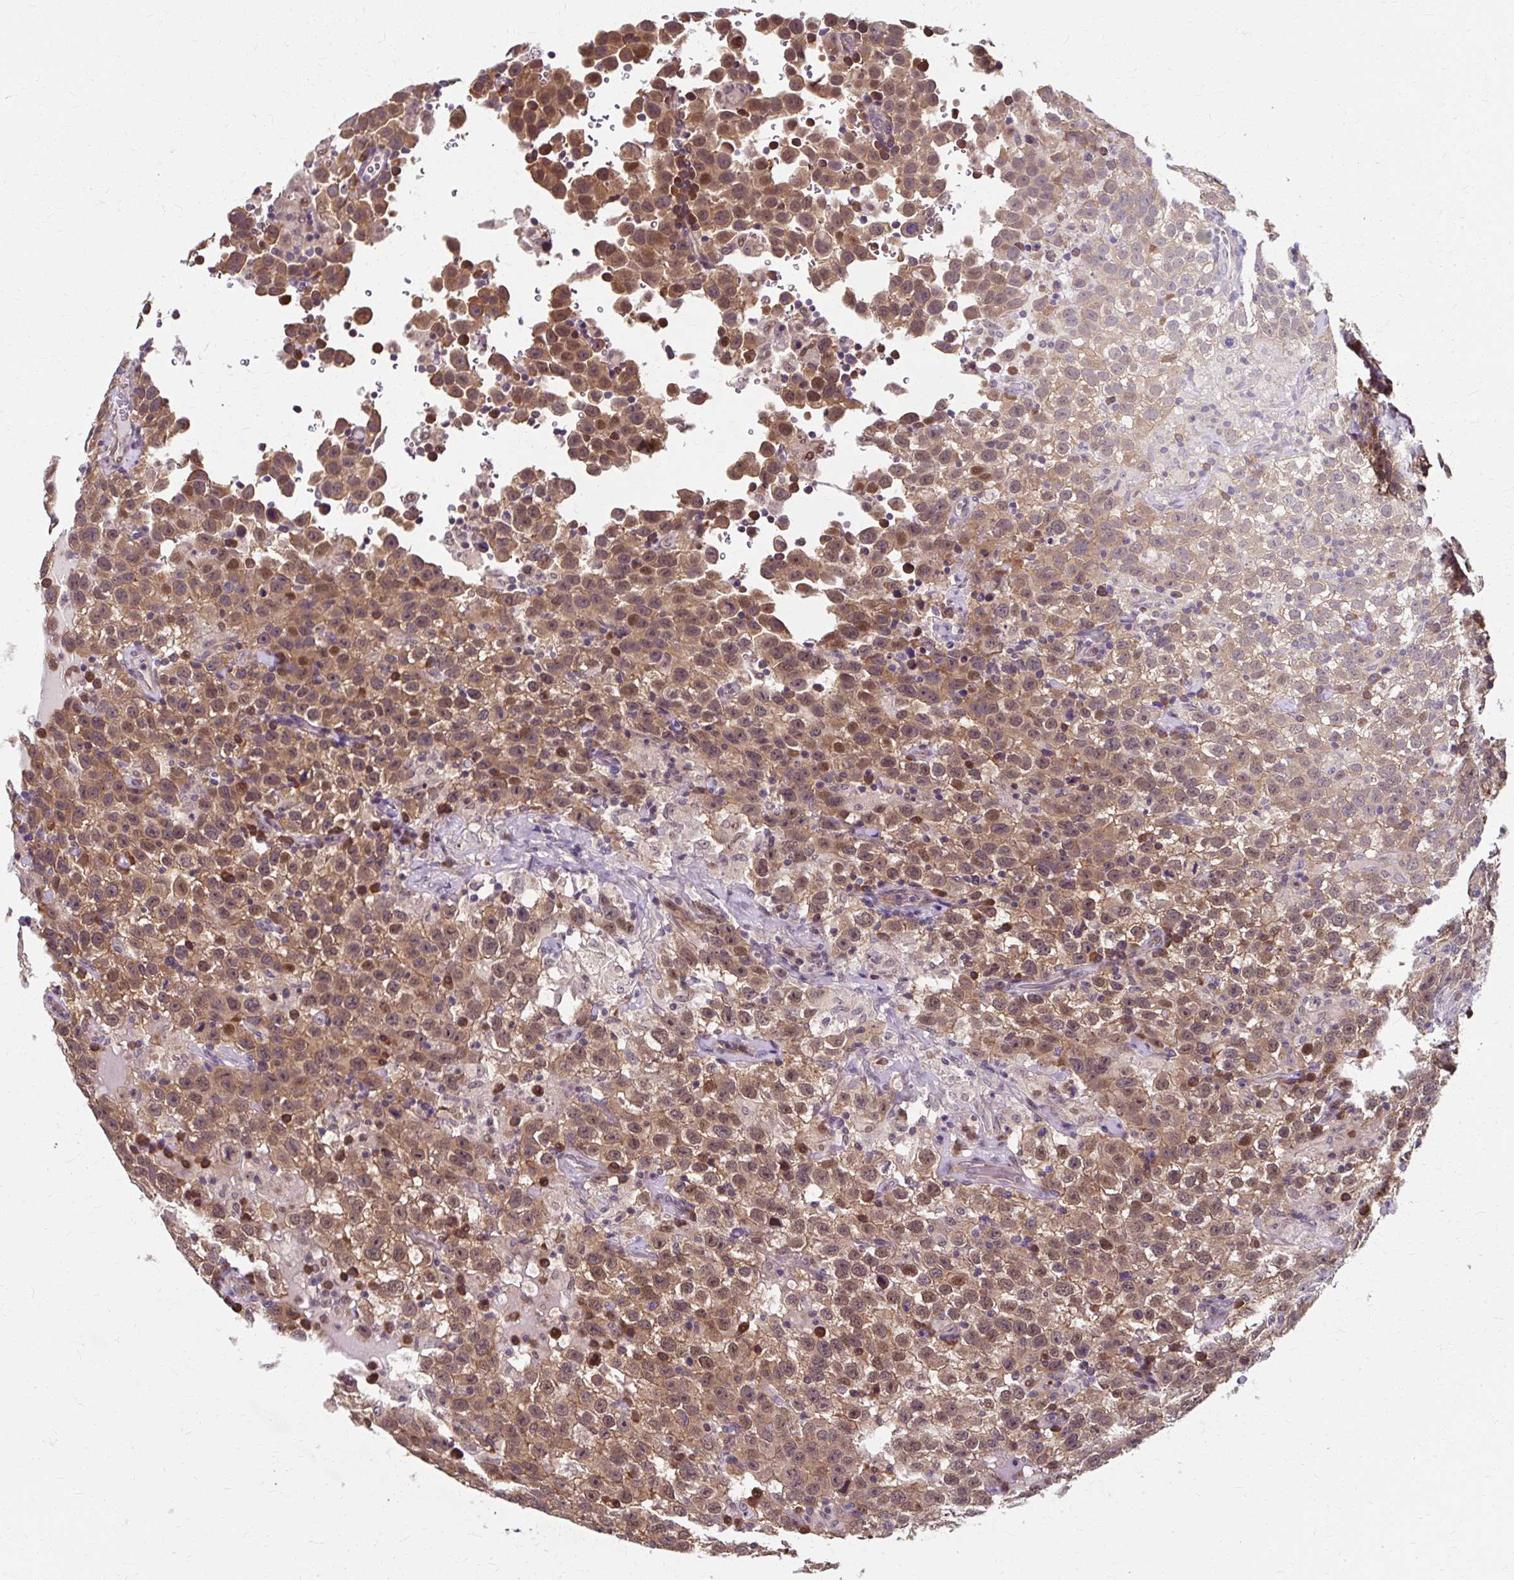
{"staining": {"intensity": "moderate", "quantity": ">75%", "location": "cytoplasmic/membranous,nuclear"}, "tissue": "testis cancer", "cell_type": "Tumor cells", "image_type": "cancer", "snomed": [{"axis": "morphology", "description": "Seminoma, NOS"}, {"axis": "topography", "description": "Testis"}], "caption": "Protein expression analysis of human testis cancer (seminoma) reveals moderate cytoplasmic/membranous and nuclear staining in about >75% of tumor cells. The protein of interest is shown in brown color, while the nuclei are stained blue.", "gene": "ZNF555", "patient": {"sex": "male", "age": 41}}